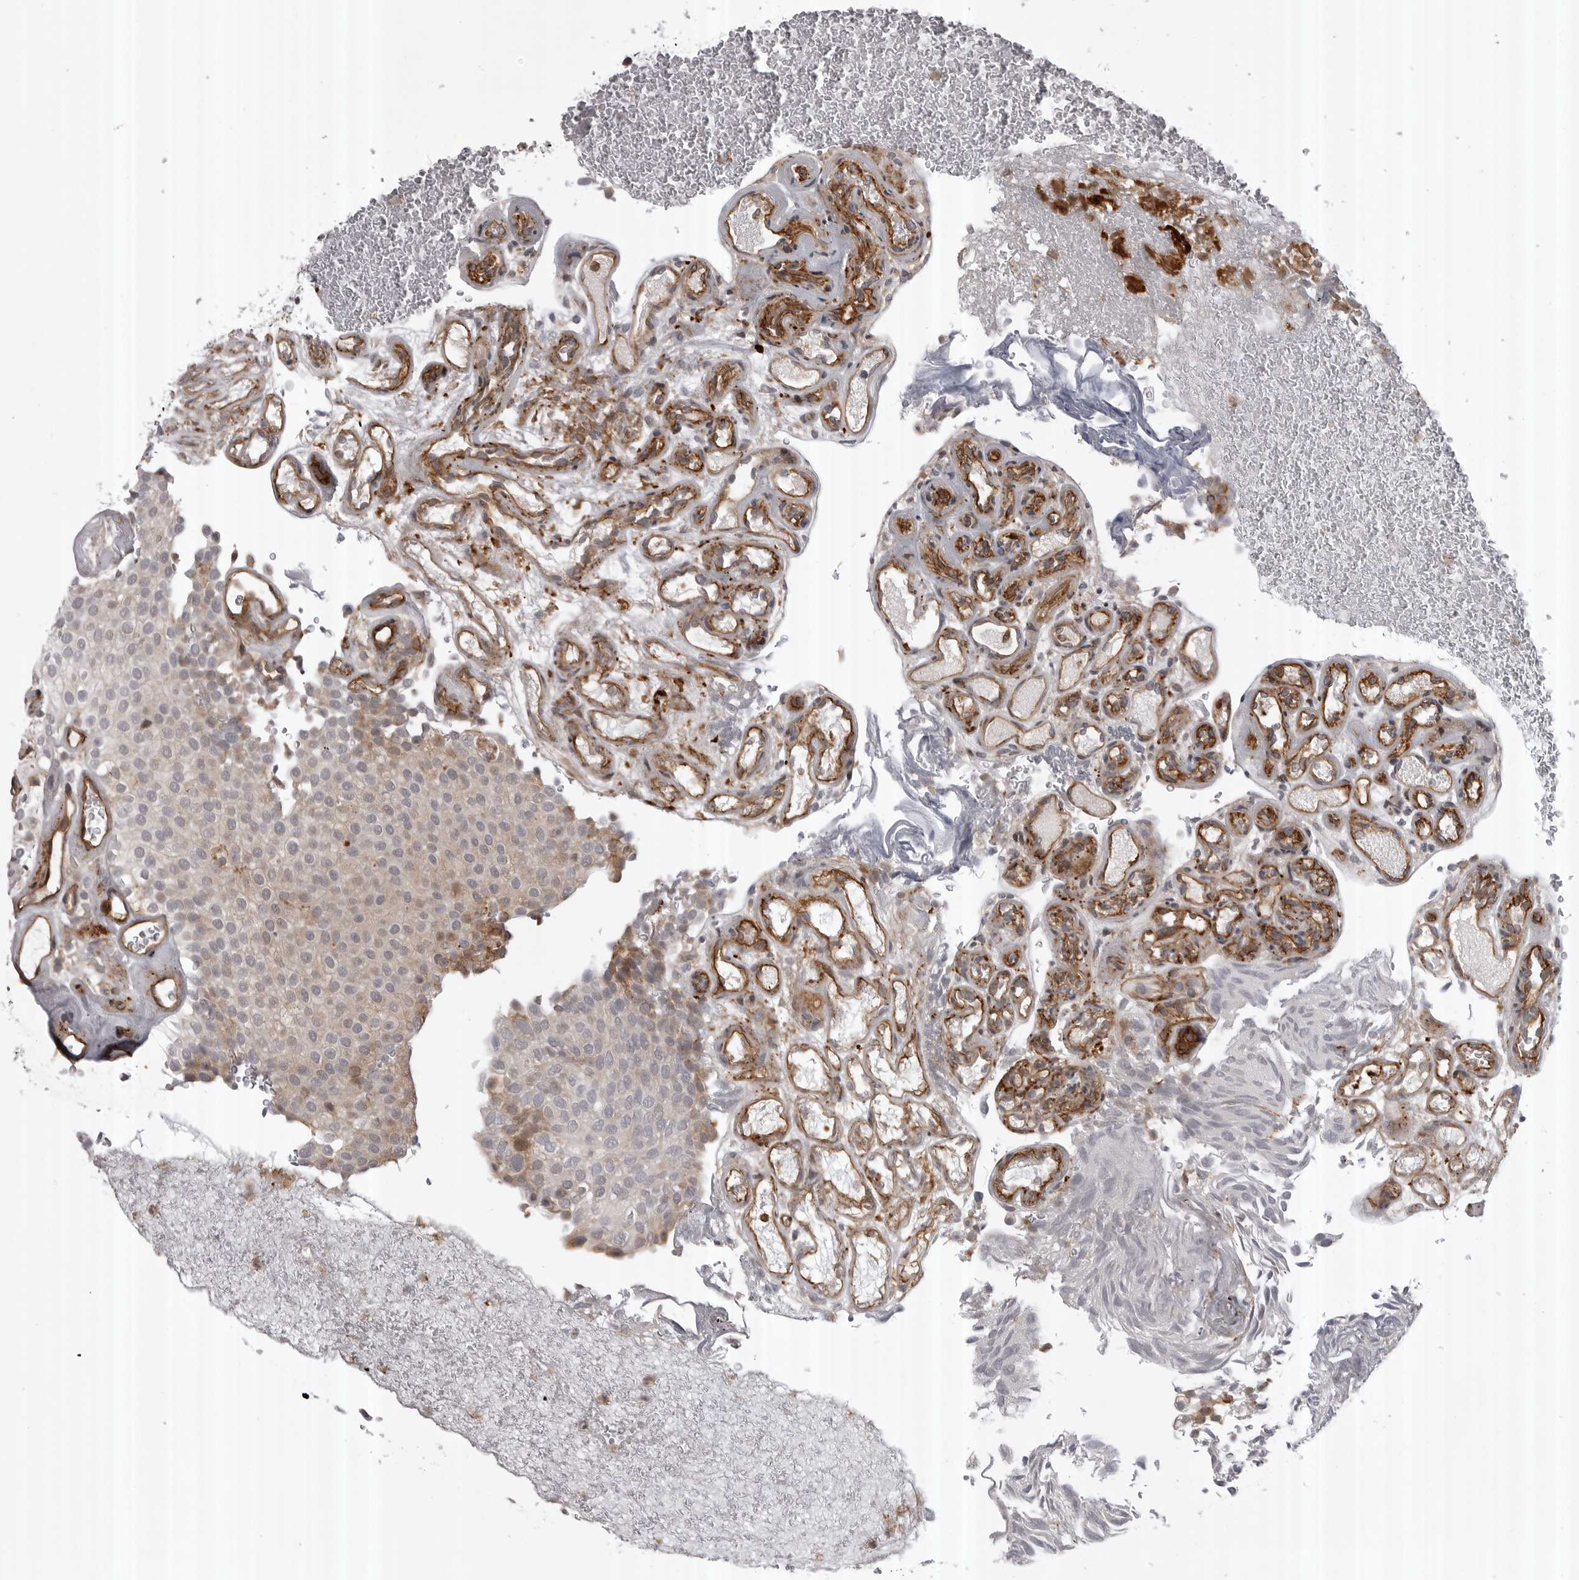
{"staining": {"intensity": "weak", "quantity": "<25%", "location": "cytoplasmic/membranous"}, "tissue": "urothelial cancer", "cell_type": "Tumor cells", "image_type": "cancer", "snomed": [{"axis": "morphology", "description": "Urothelial carcinoma, Low grade"}, {"axis": "topography", "description": "Urinary bladder"}], "caption": "Immunohistochemical staining of urothelial cancer exhibits no significant staining in tumor cells.", "gene": "ABL1", "patient": {"sex": "male", "age": 78}}